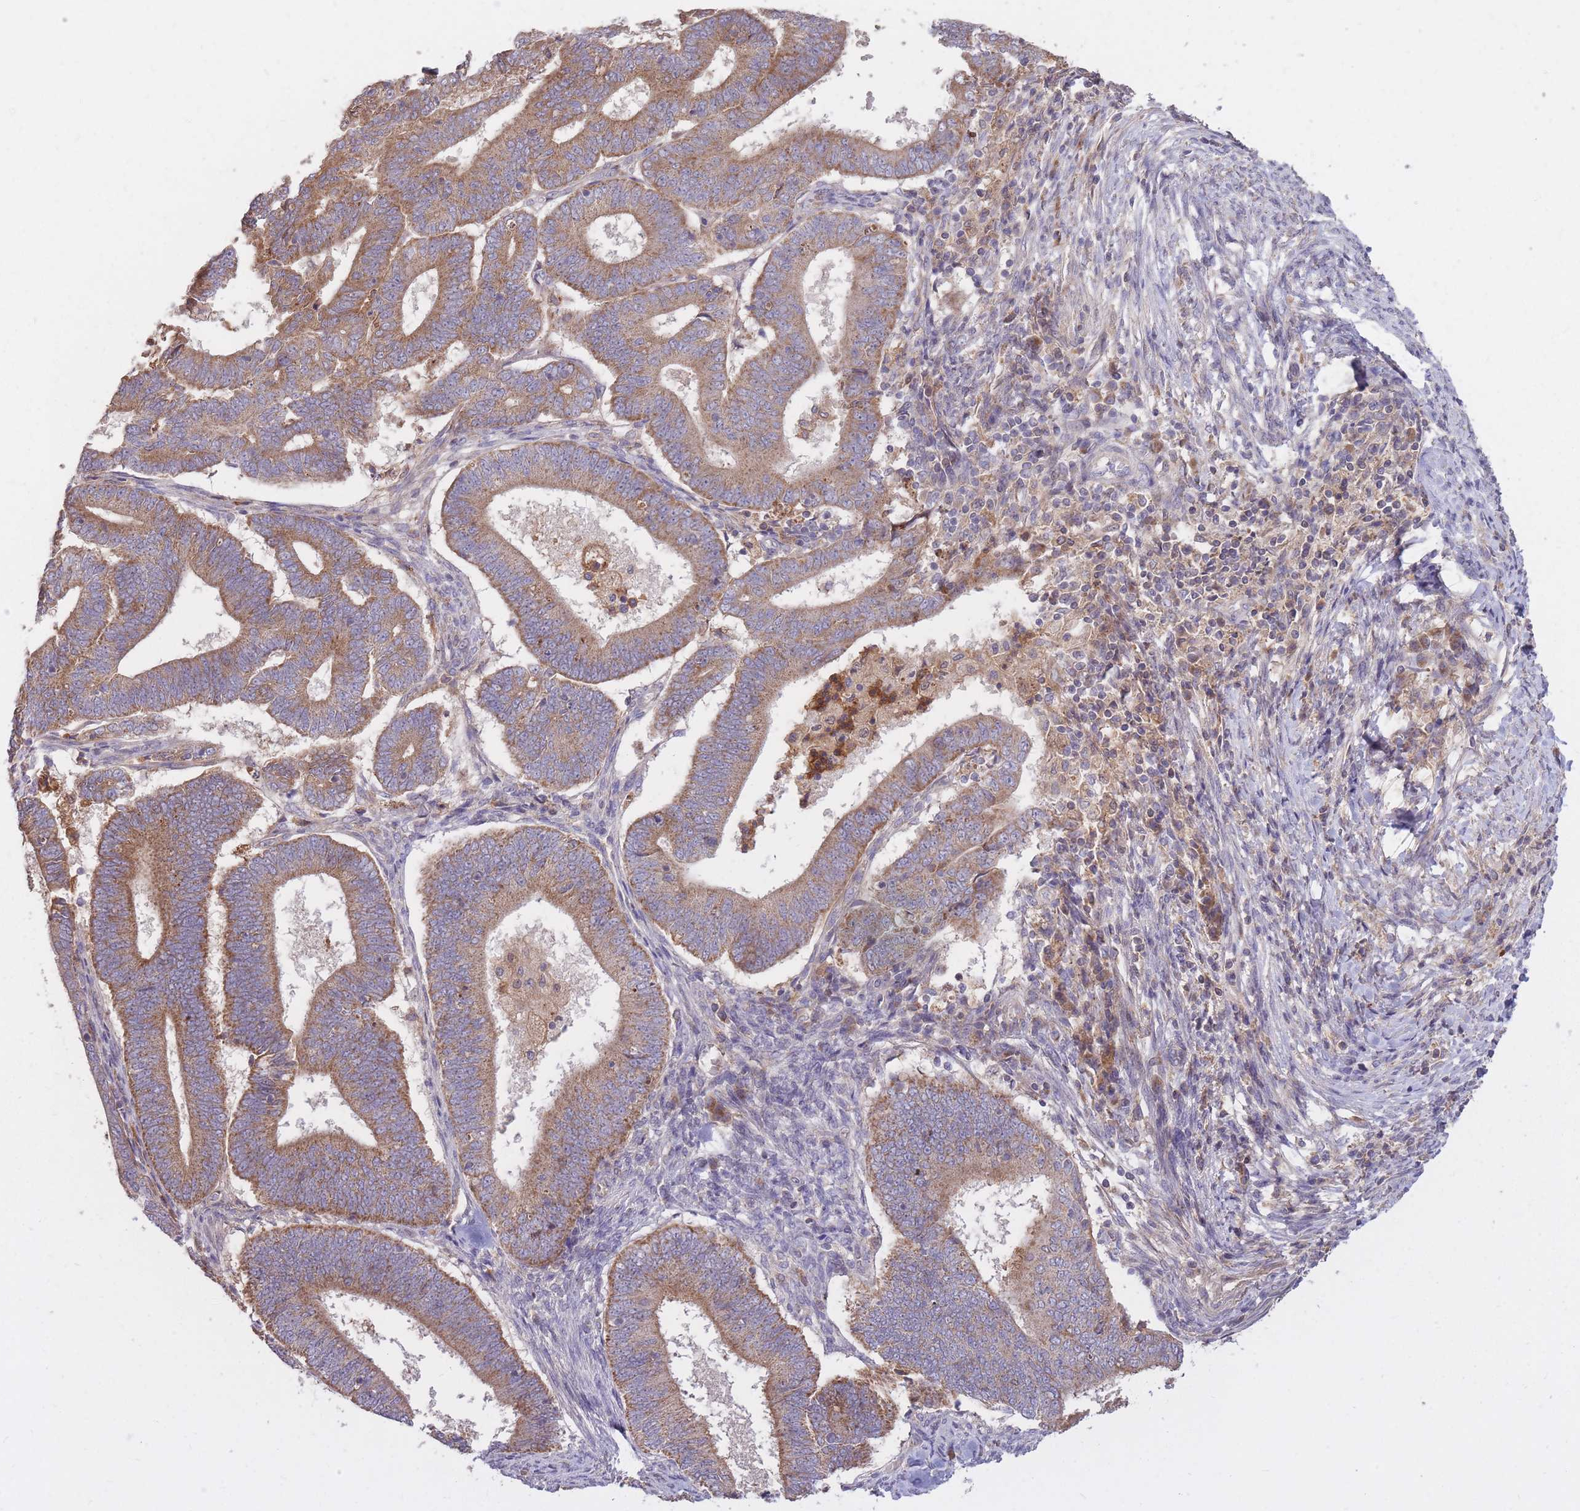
{"staining": {"intensity": "moderate", "quantity": ">75%", "location": "cytoplasmic/membranous"}, "tissue": "endometrial cancer", "cell_type": "Tumor cells", "image_type": "cancer", "snomed": [{"axis": "morphology", "description": "Adenocarcinoma, NOS"}, {"axis": "topography", "description": "Endometrium"}], "caption": "An immunohistochemistry (IHC) micrograph of tumor tissue is shown. Protein staining in brown shows moderate cytoplasmic/membranous positivity in endometrial cancer within tumor cells.", "gene": "IGF2BP2", "patient": {"sex": "female", "age": 70}}